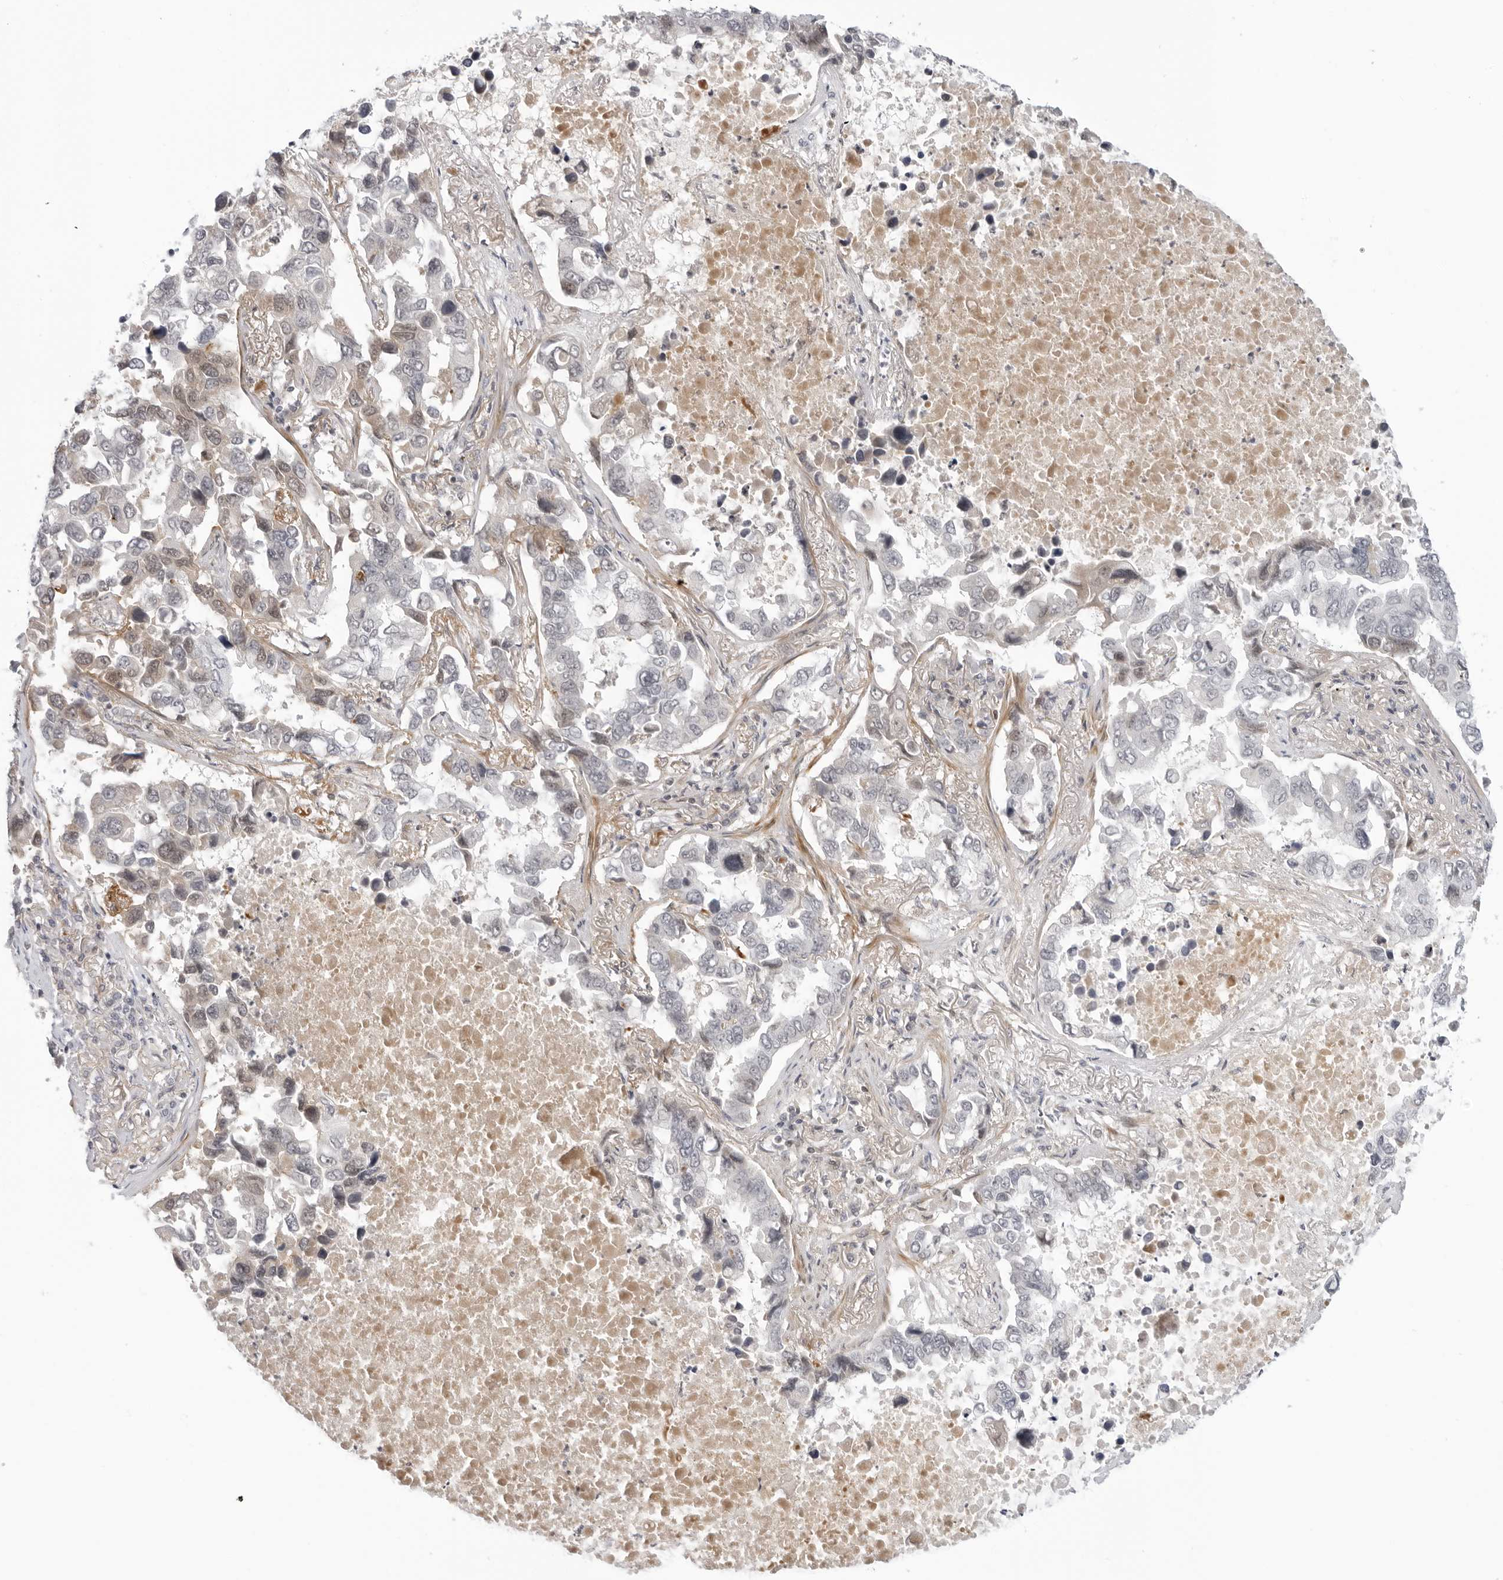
{"staining": {"intensity": "weak", "quantity": "<25%", "location": "nuclear"}, "tissue": "lung cancer", "cell_type": "Tumor cells", "image_type": "cancer", "snomed": [{"axis": "morphology", "description": "Adenocarcinoma, NOS"}, {"axis": "topography", "description": "Lung"}], "caption": "IHC image of neoplastic tissue: lung adenocarcinoma stained with DAB shows no significant protein expression in tumor cells.", "gene": "SUGCT", "patient": {"sex": "male", "age": 64}}